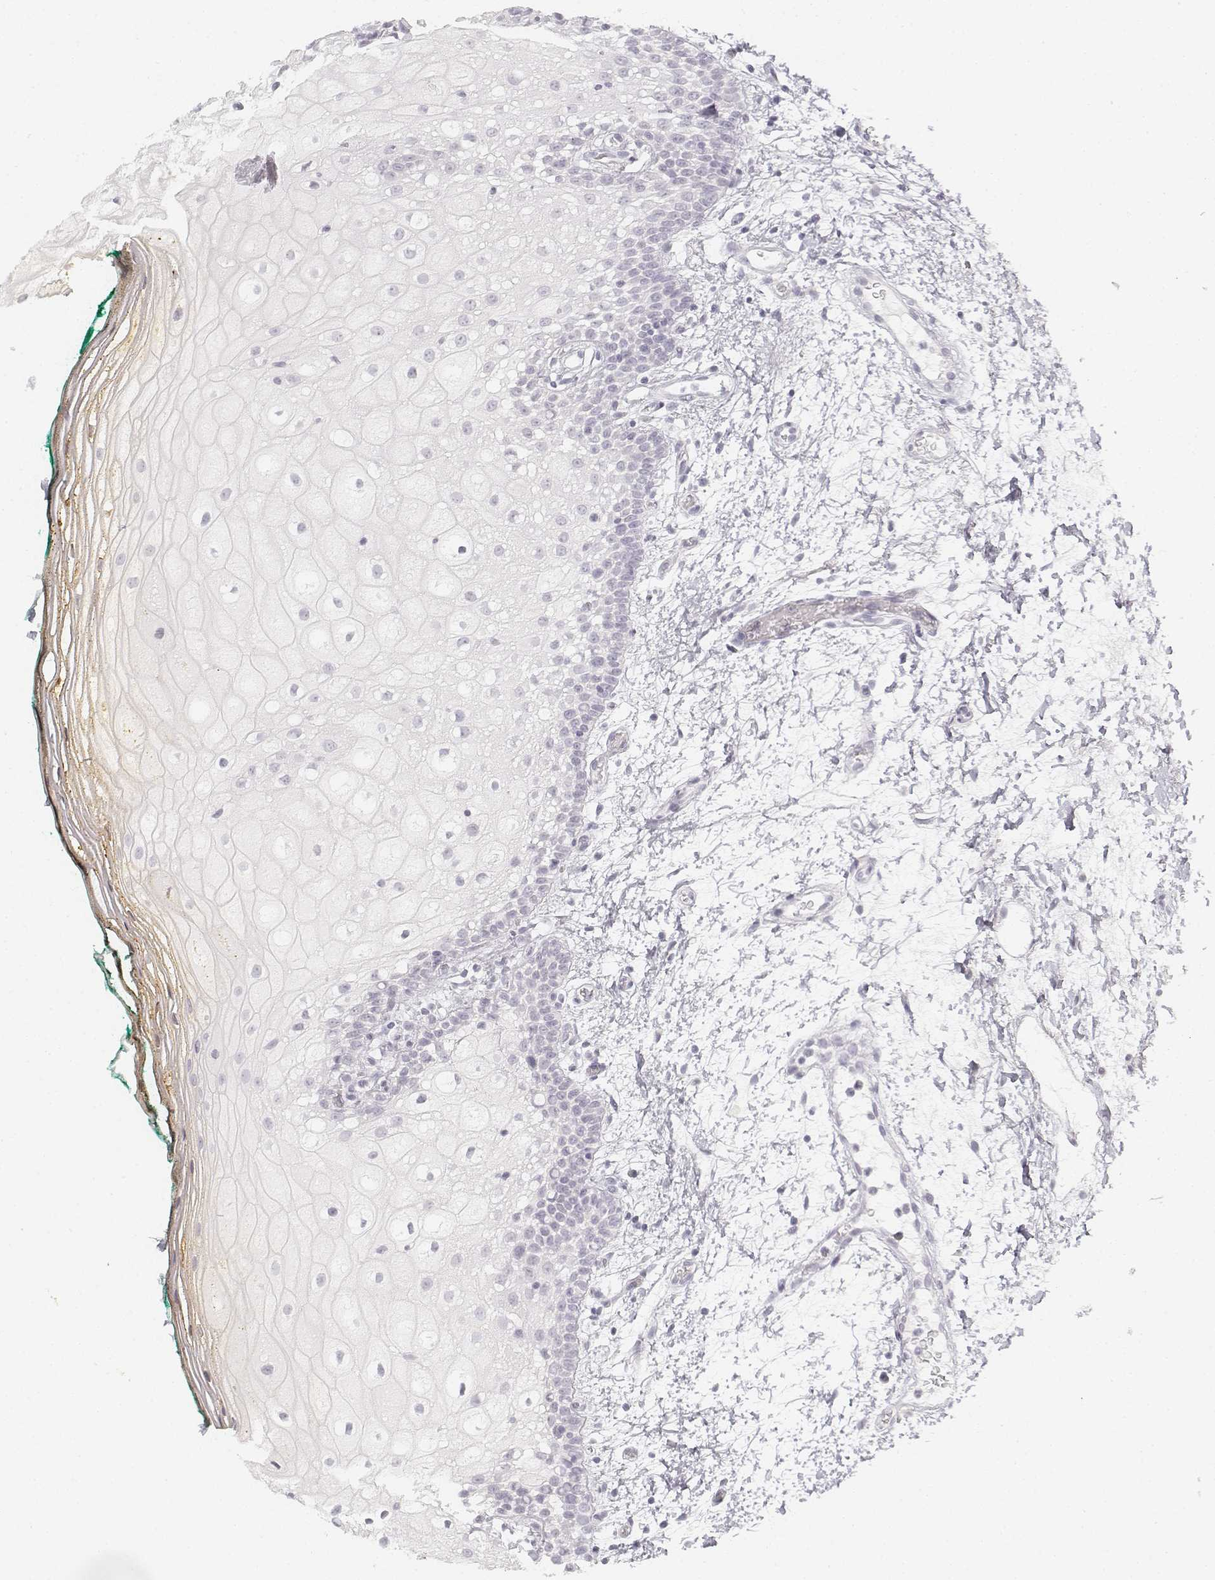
{"staining": {"intensity": "negative", "quantity": "none", "location": "none"}, "tissue": "oral mucosa", "cell_type": "Squamous epithelial cells", "image_type": "normal", "snomed": [{"axis": "morphology", "description": "Normal tissue, NOS"}, {"axis": "topography", "description": "Oral tissue"}], "caption": "Photomicrograph shows no protein staining in squamous epithelial cells of benign oral mucosa.", "gene": "KRT25", "patient": {"sex": "female", "age": 83}}